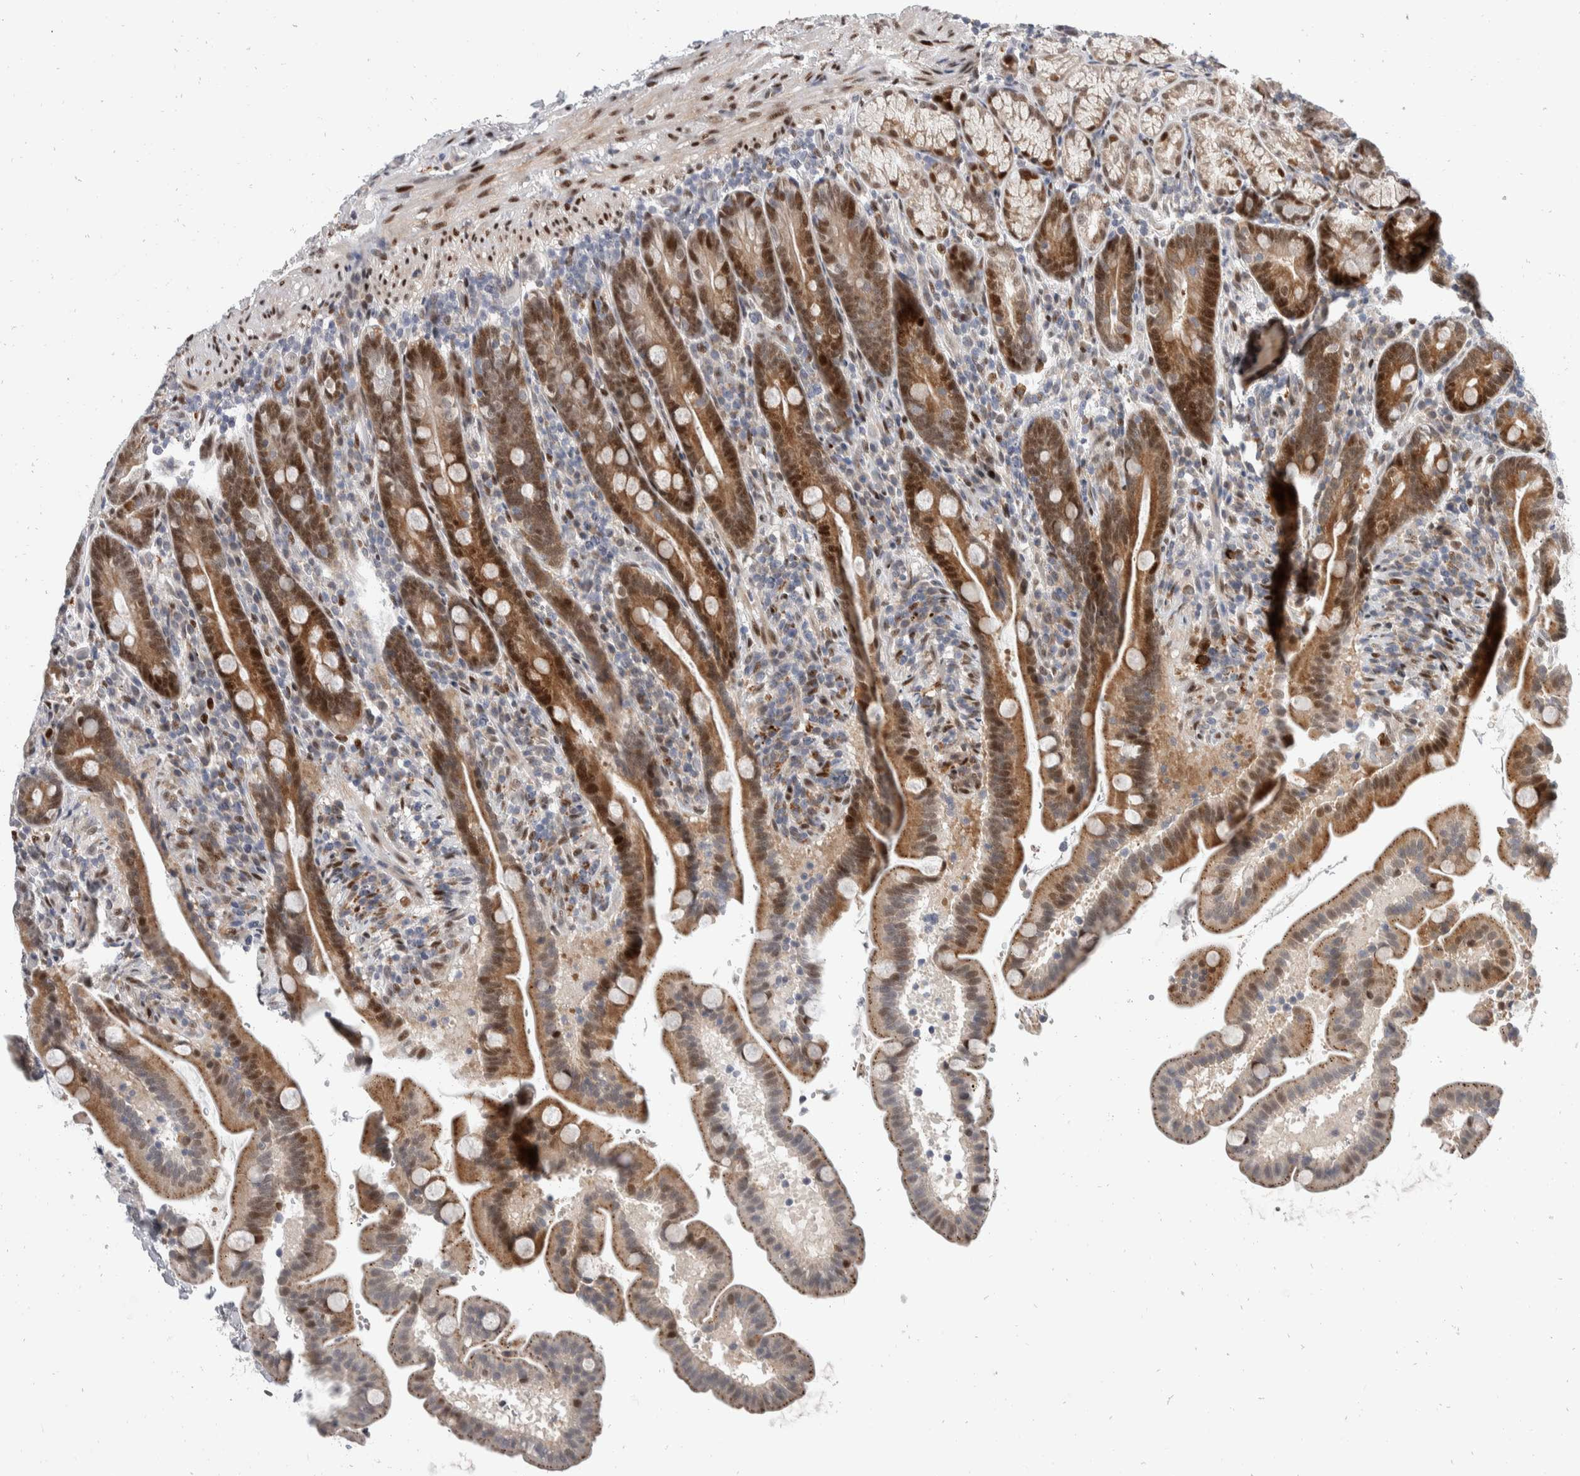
{"staining": {"intensity": "moderate", "quantity": "25%-75%", "location": "cytoplasmic/membranous,nuclear"}, "tissue": "duodenum", "cell_type": "Glandular cells", "image_type": "normal", "snomed": [{"axis": "morphology", "description": "Normal tissue, NOS"}, {"axis": "topography", "description": "Duodenum"}], "caption": "Duodenum stained with IHC exhibits moderate cytoplasmic/membranous,nuclear positivity in approximately 25%-75% of glandular cells. (Stains: DAB in brown, nuclei in blue, Microscopy: brightfield microscopy at high magnification).", "gene": "ZNF703", "patient": {"sex": "male", "age": 54}}